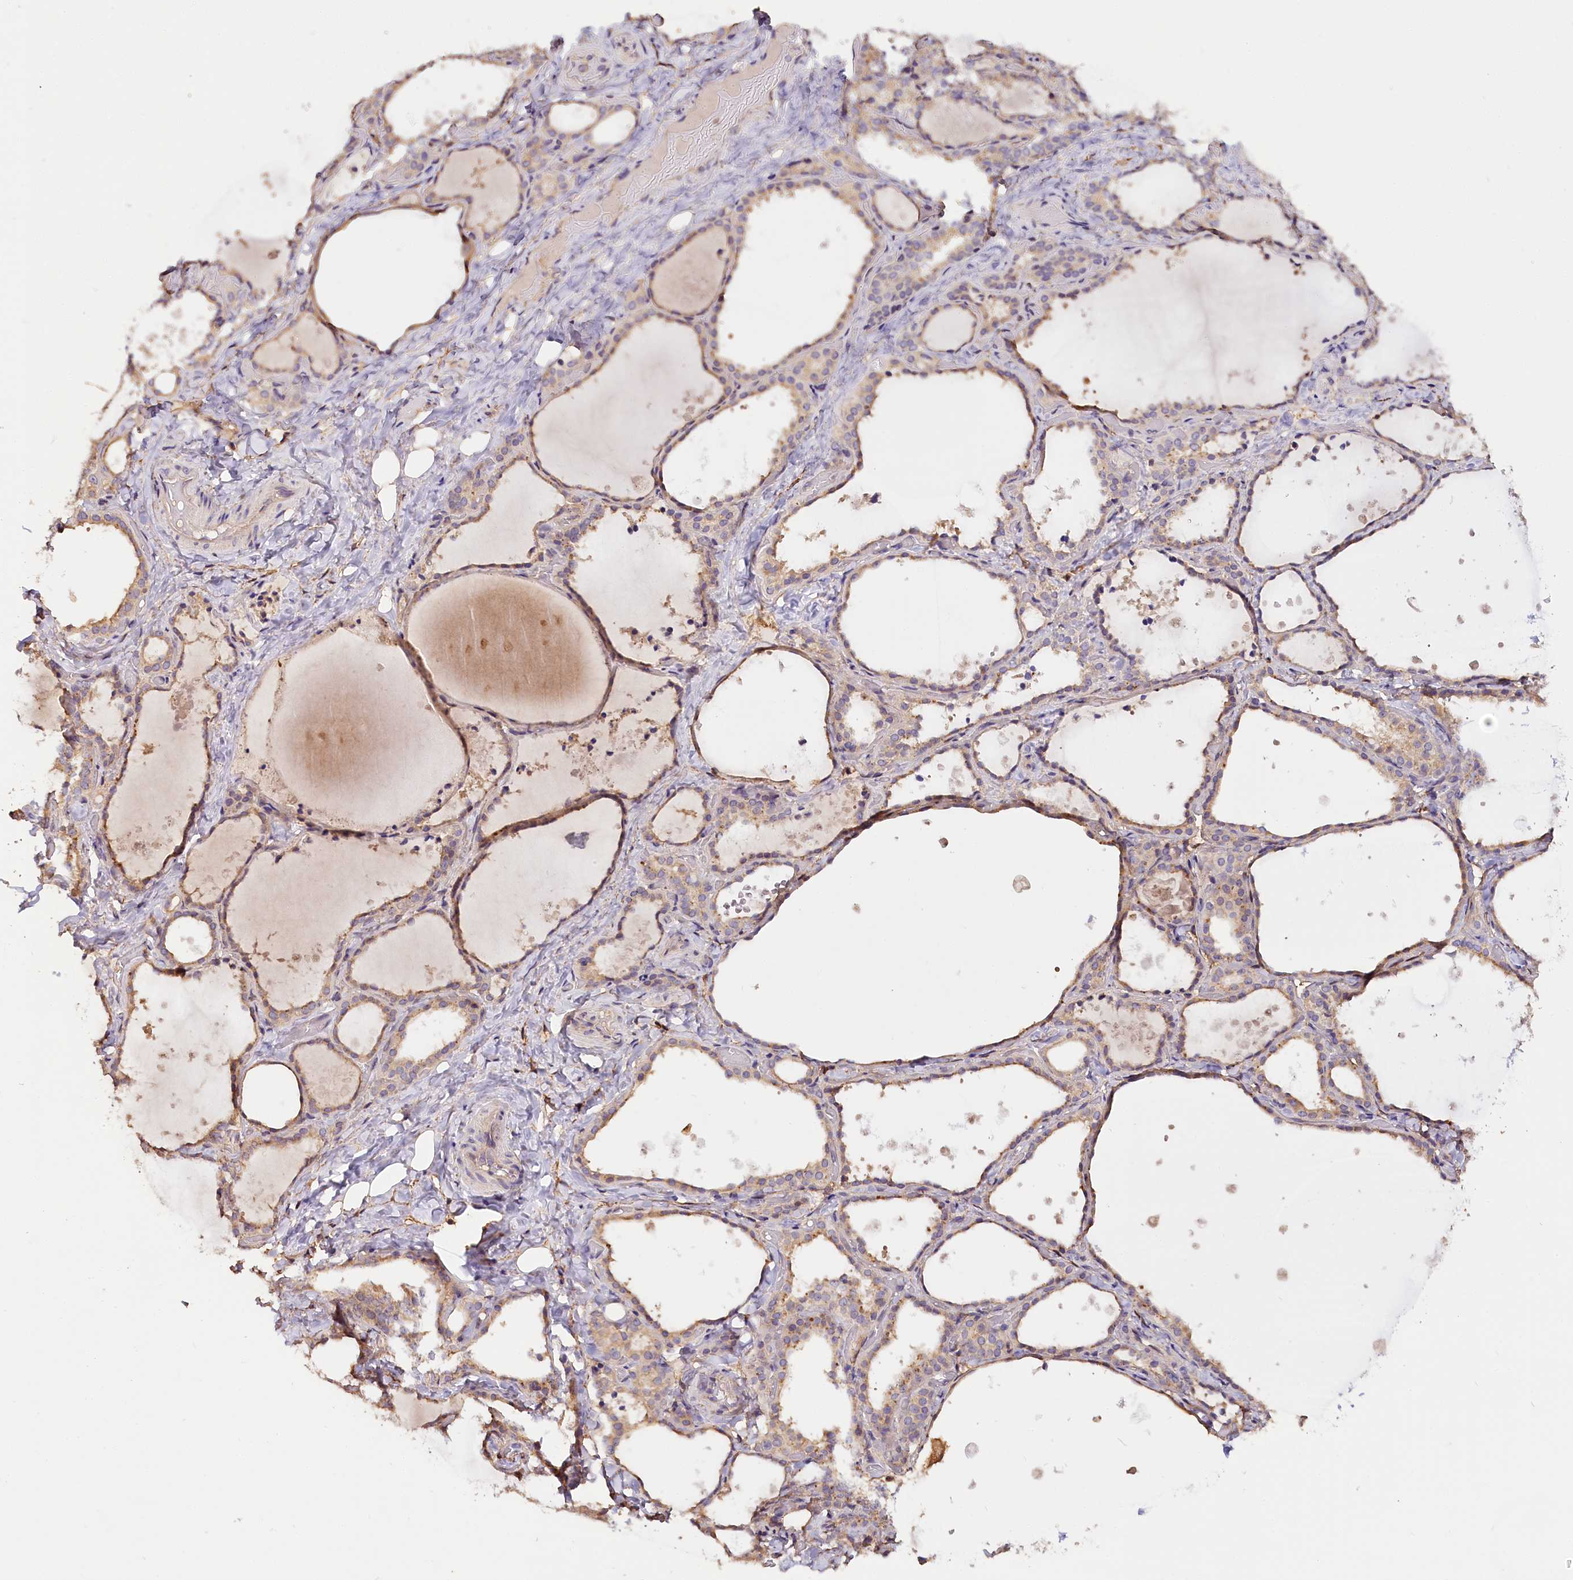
{"staining": {"intensity": "weak", "quantity": "<25%", "location": "cytoplasmic/membranous"}, "tissue": "thyroid gland", "cell_type": "Glandular cells", "image_type": "normal", "snomed": [{"axis": "morphology", "description": "Normal tissue, NOS"}, {"axis": "topography", "description": "Thyroid gland"}], "caption": "DAB (3,3'-diaminobenzidine) immunohistochemical staining of benign human thyroid gland shows no significant staining in glandular cells. (DAB (3,3'-diaminobenzidine) immunohistochemistry with hematoxylin counter stain).", "gene": "KATNB1", "patient": {"sex": "female", "age": 44}}